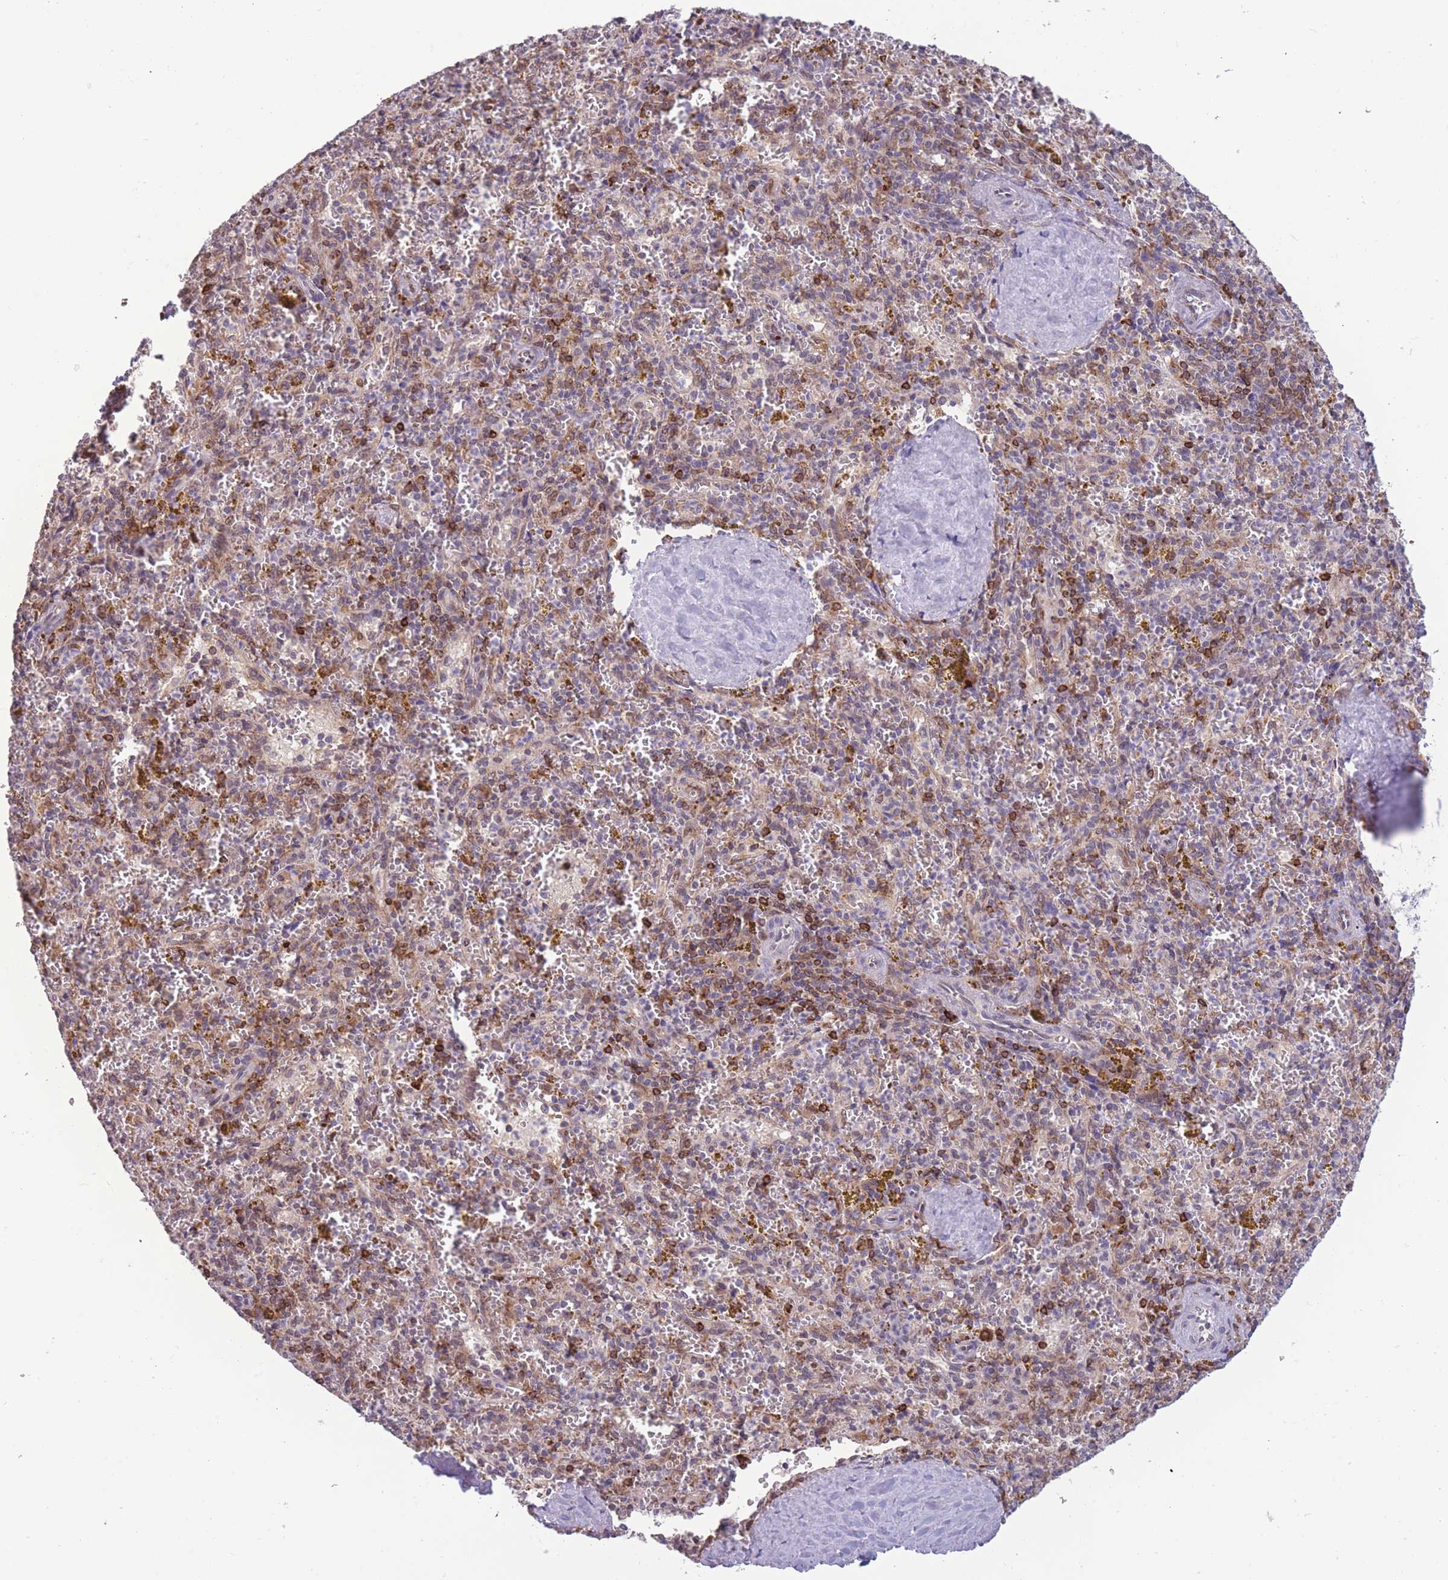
{"staining": {"intensity": "moderate", "quantity": "<25%", "location": "cytoplasmic/membranous"}, "tissue": "spleen", "cell_type": "Cells in red pulp", "image_type": "normal", "snomed": [{"axis": "morphology", "description": "Normal tissue, NOS"}, {"axis": "topography", "description": "Spleen"}], "caption": "Cells in red pulp show moderate cytoplasmic/membranous staining in about <25% of cells in unremarkable spleen.", "gene": "TMEM121", "patient": {"sex": "male", "age": 57}}